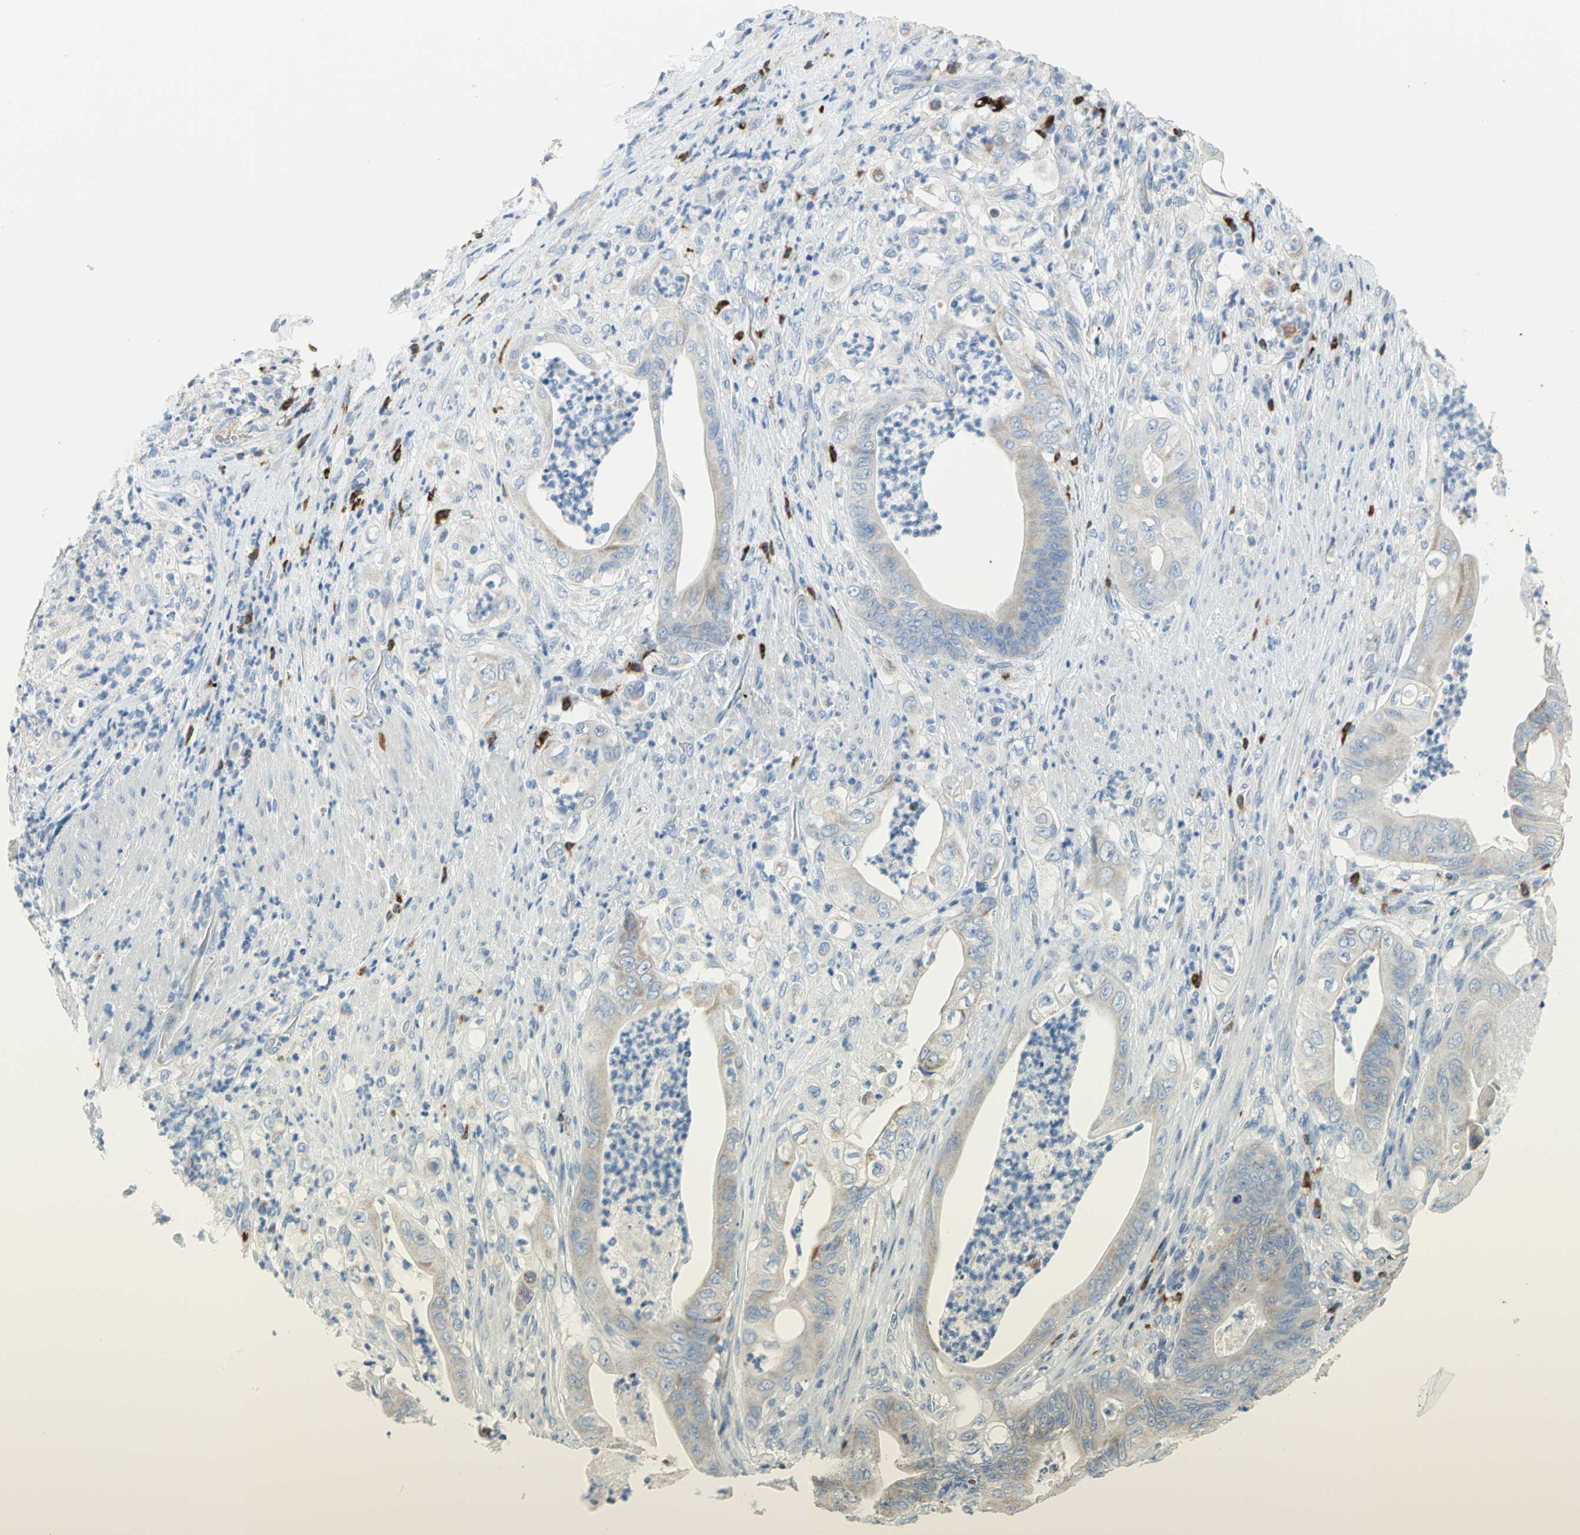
{"staining": {"intensity": "weak", "quantity": ">75%", "location": "cytoplasmic/membranous"}, "tissue": "stomach cancer", "cell_type": "Tumor cells", "image_type": "cancer", "snomed": [{"axis": "morphology", "description": "Adenocarcinoma, NOS"}, {"axis": "topography", "description": "Stomach"}], "caption": "Immunohistochemical staining of human stomach adenocarcinoma shows low levels of weak cytoplasmic/membranous staining in about >75% of tumor cells.", "gene": "ALOX15", "patient": {"sex": "female", "age": 73}}